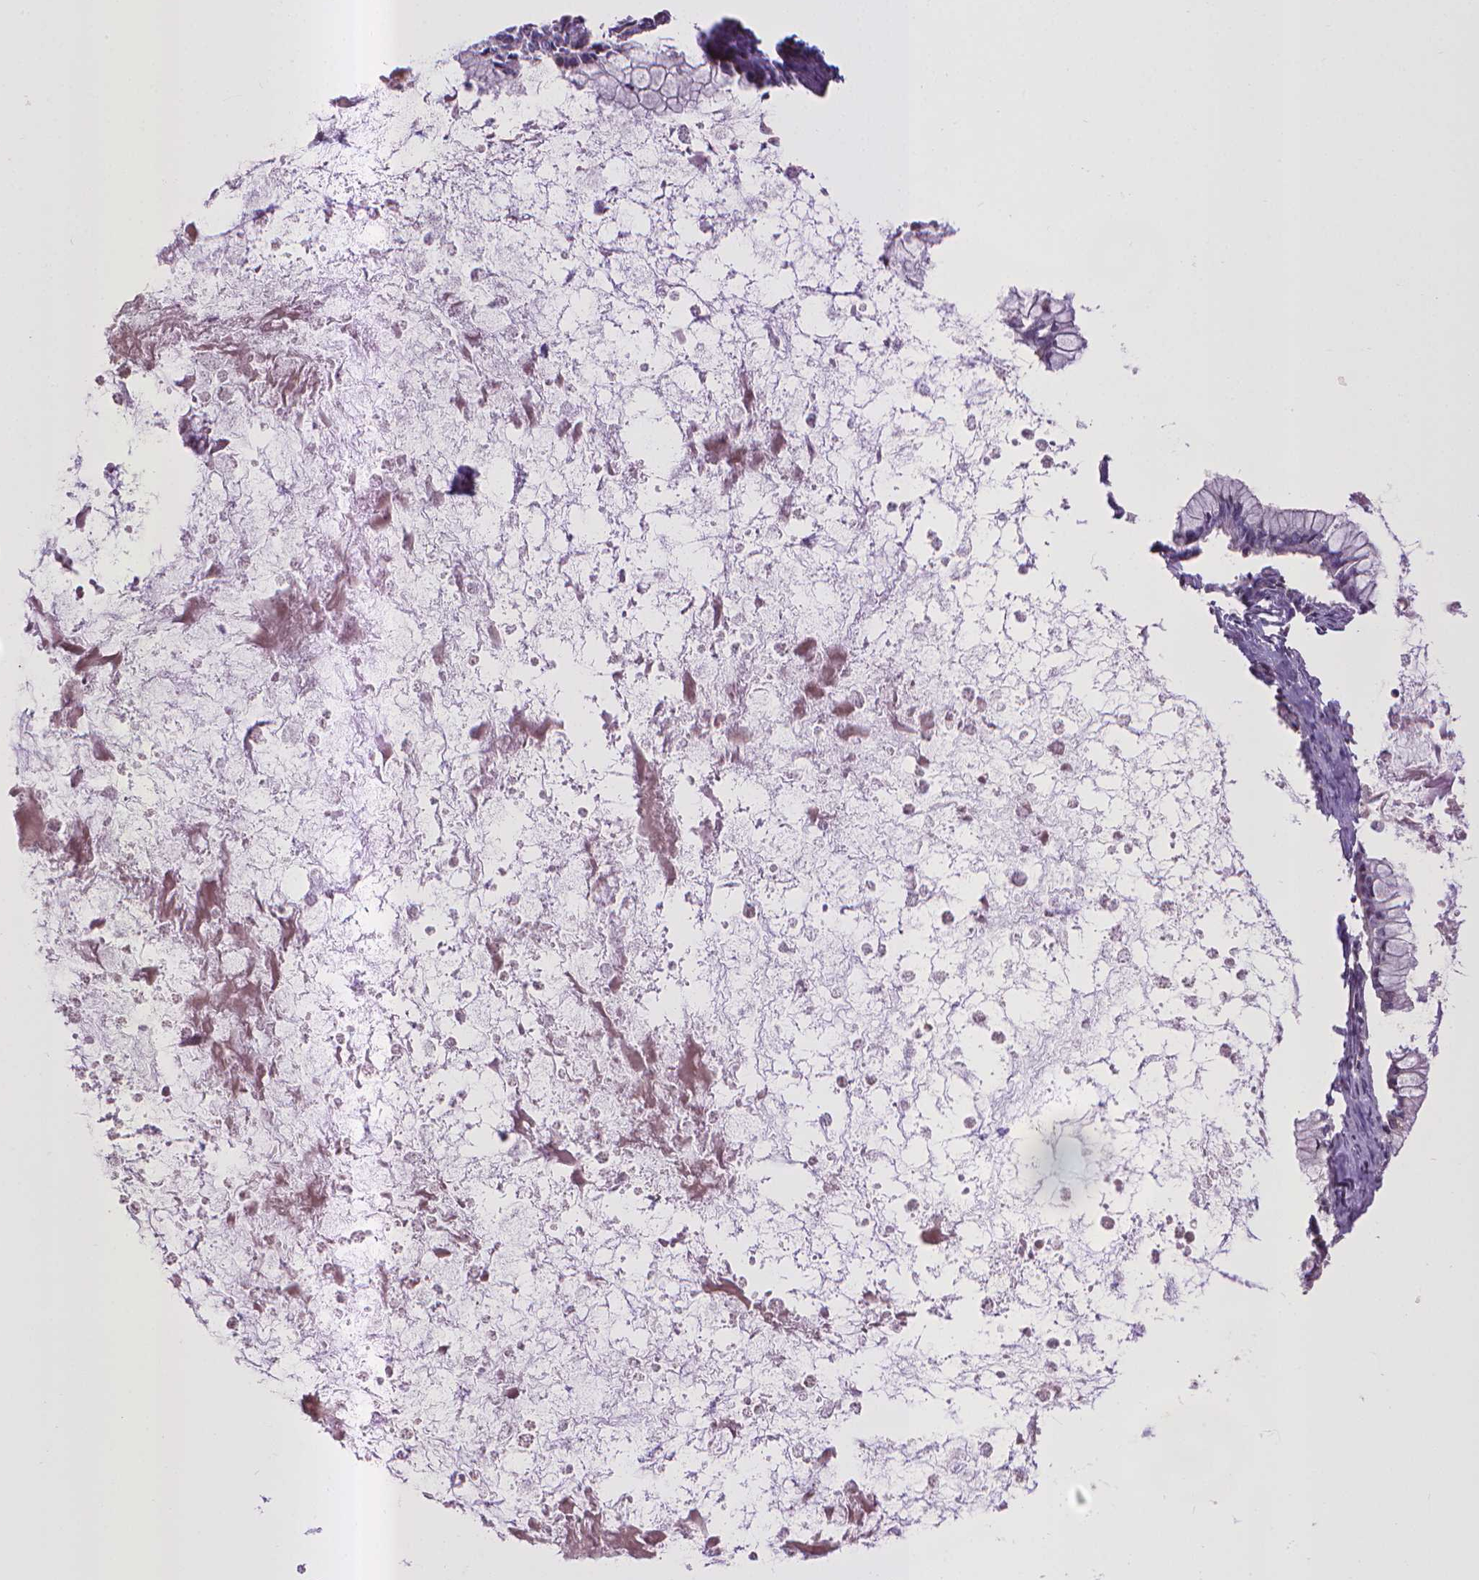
{"staining": {"intensity": "negative", "quantity": "none", "location": "none"}, "tissue": "ovarian cancer", "cell_type": "Tumor cells", "image_type": "cancer", "snomed": [{"axis": "morphology", "description": "Cystadenocarcinoma, mucinous, NOS"}, {"axis": "topography", "description": "Ovary"}], "caption": "IHC micrograph of human ovarian cancer (mucinous cystadenocarcinoma) stained for a protein (brown), which exhibits no positivity in tumor cells. Nuclei are stained in blue.", "gene": "CPM", "patient": {"sex": "female", "age": 67}}